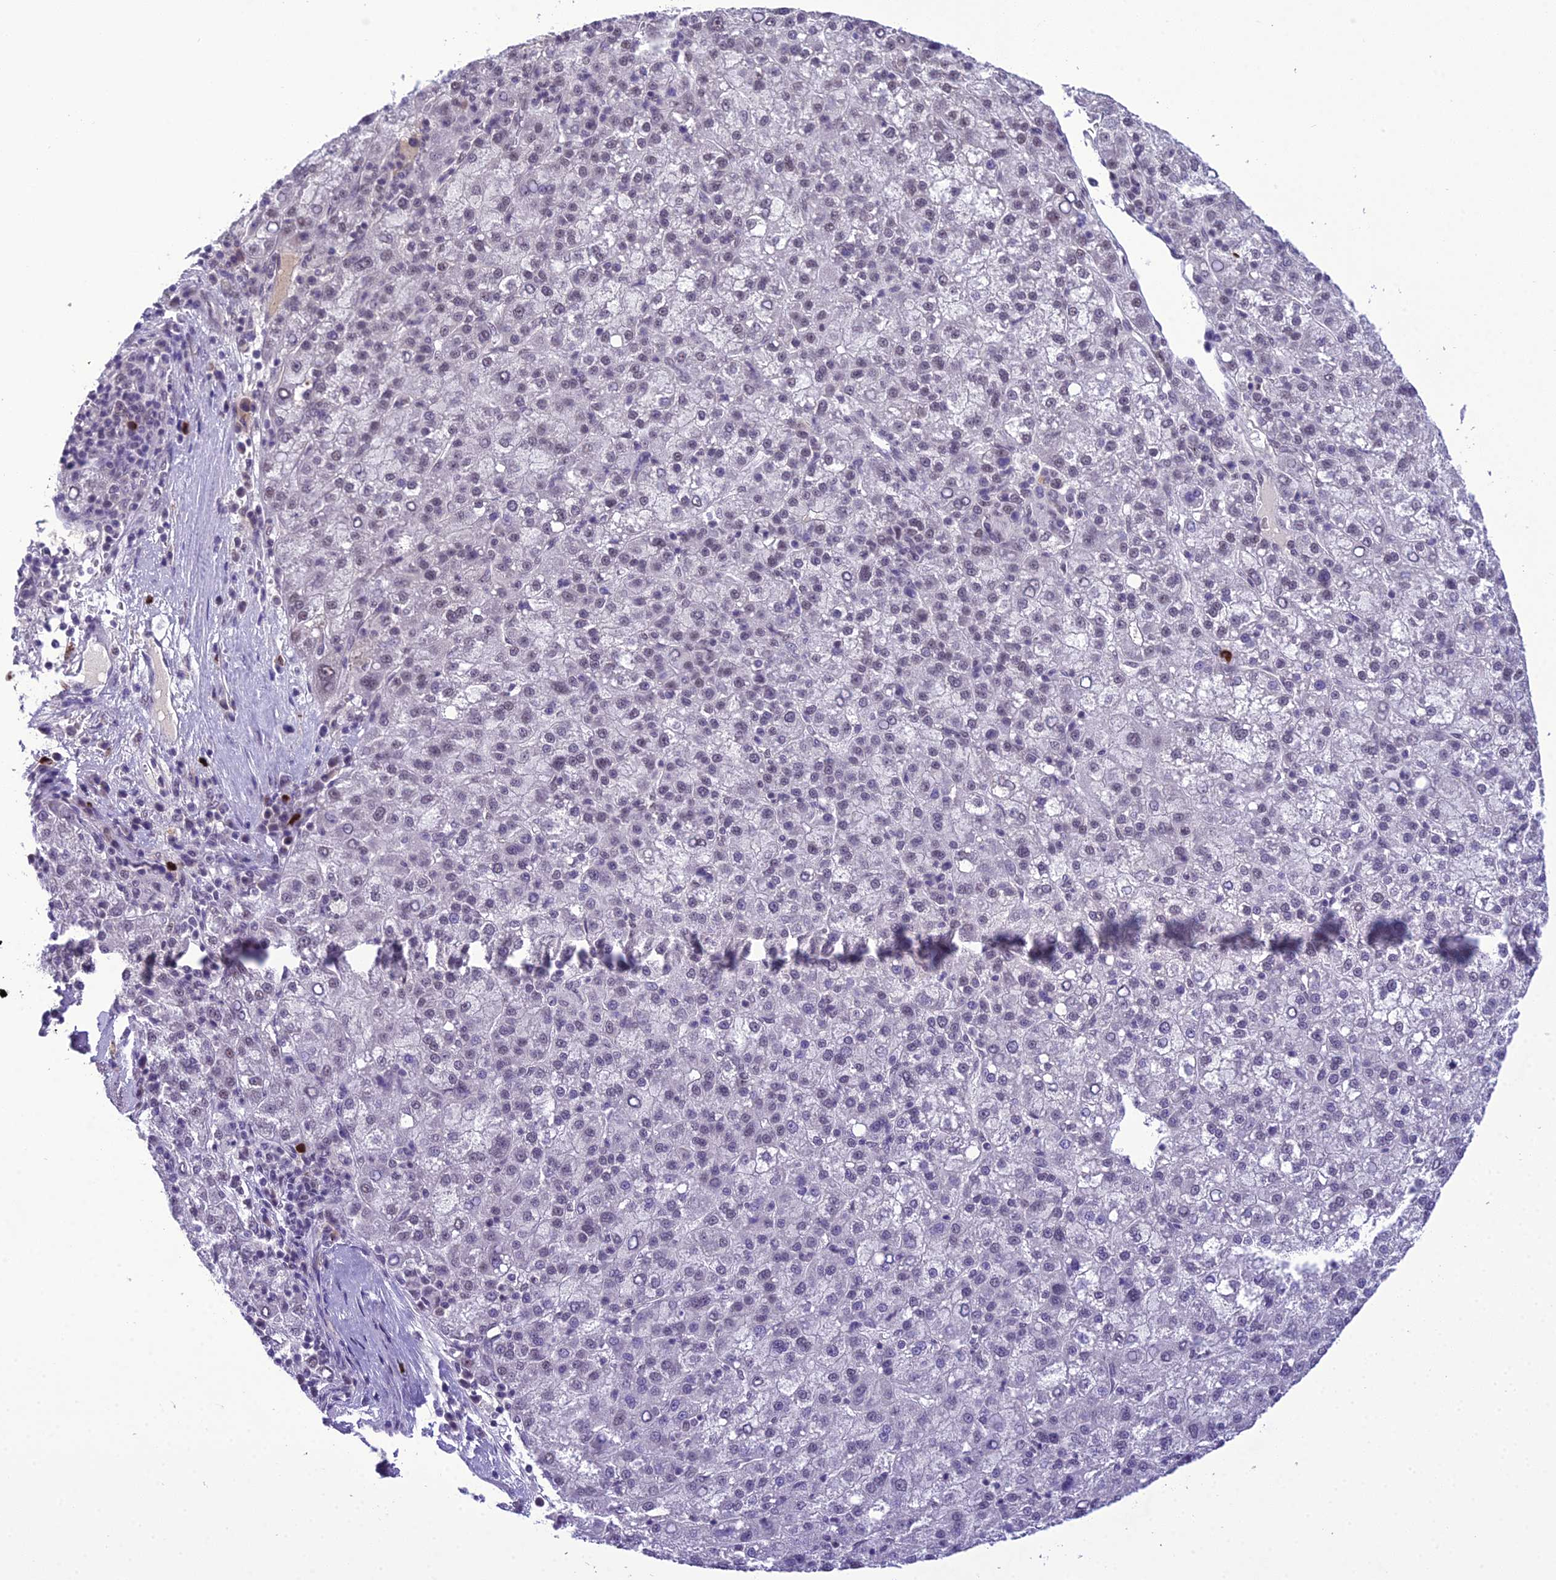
{"staining": {"intensity": "negative", "quantity": "none", "location": "none"}, "tissue": "liver cancer", "cell_type": "Tumor cells", "image_type": "cancer", "snomed": [{"axis": "morphology", "description": "Carcinoma, Hepatocellular, NOS"}, {"axis": "topography", "description": "Liver"}], "caption": "Protein analysis of liver hepatocellular carcinoma shows no significant staining in tumor cells.", "gene": "SH3RF3", "patient": {"sex": "female", "age": 58}}